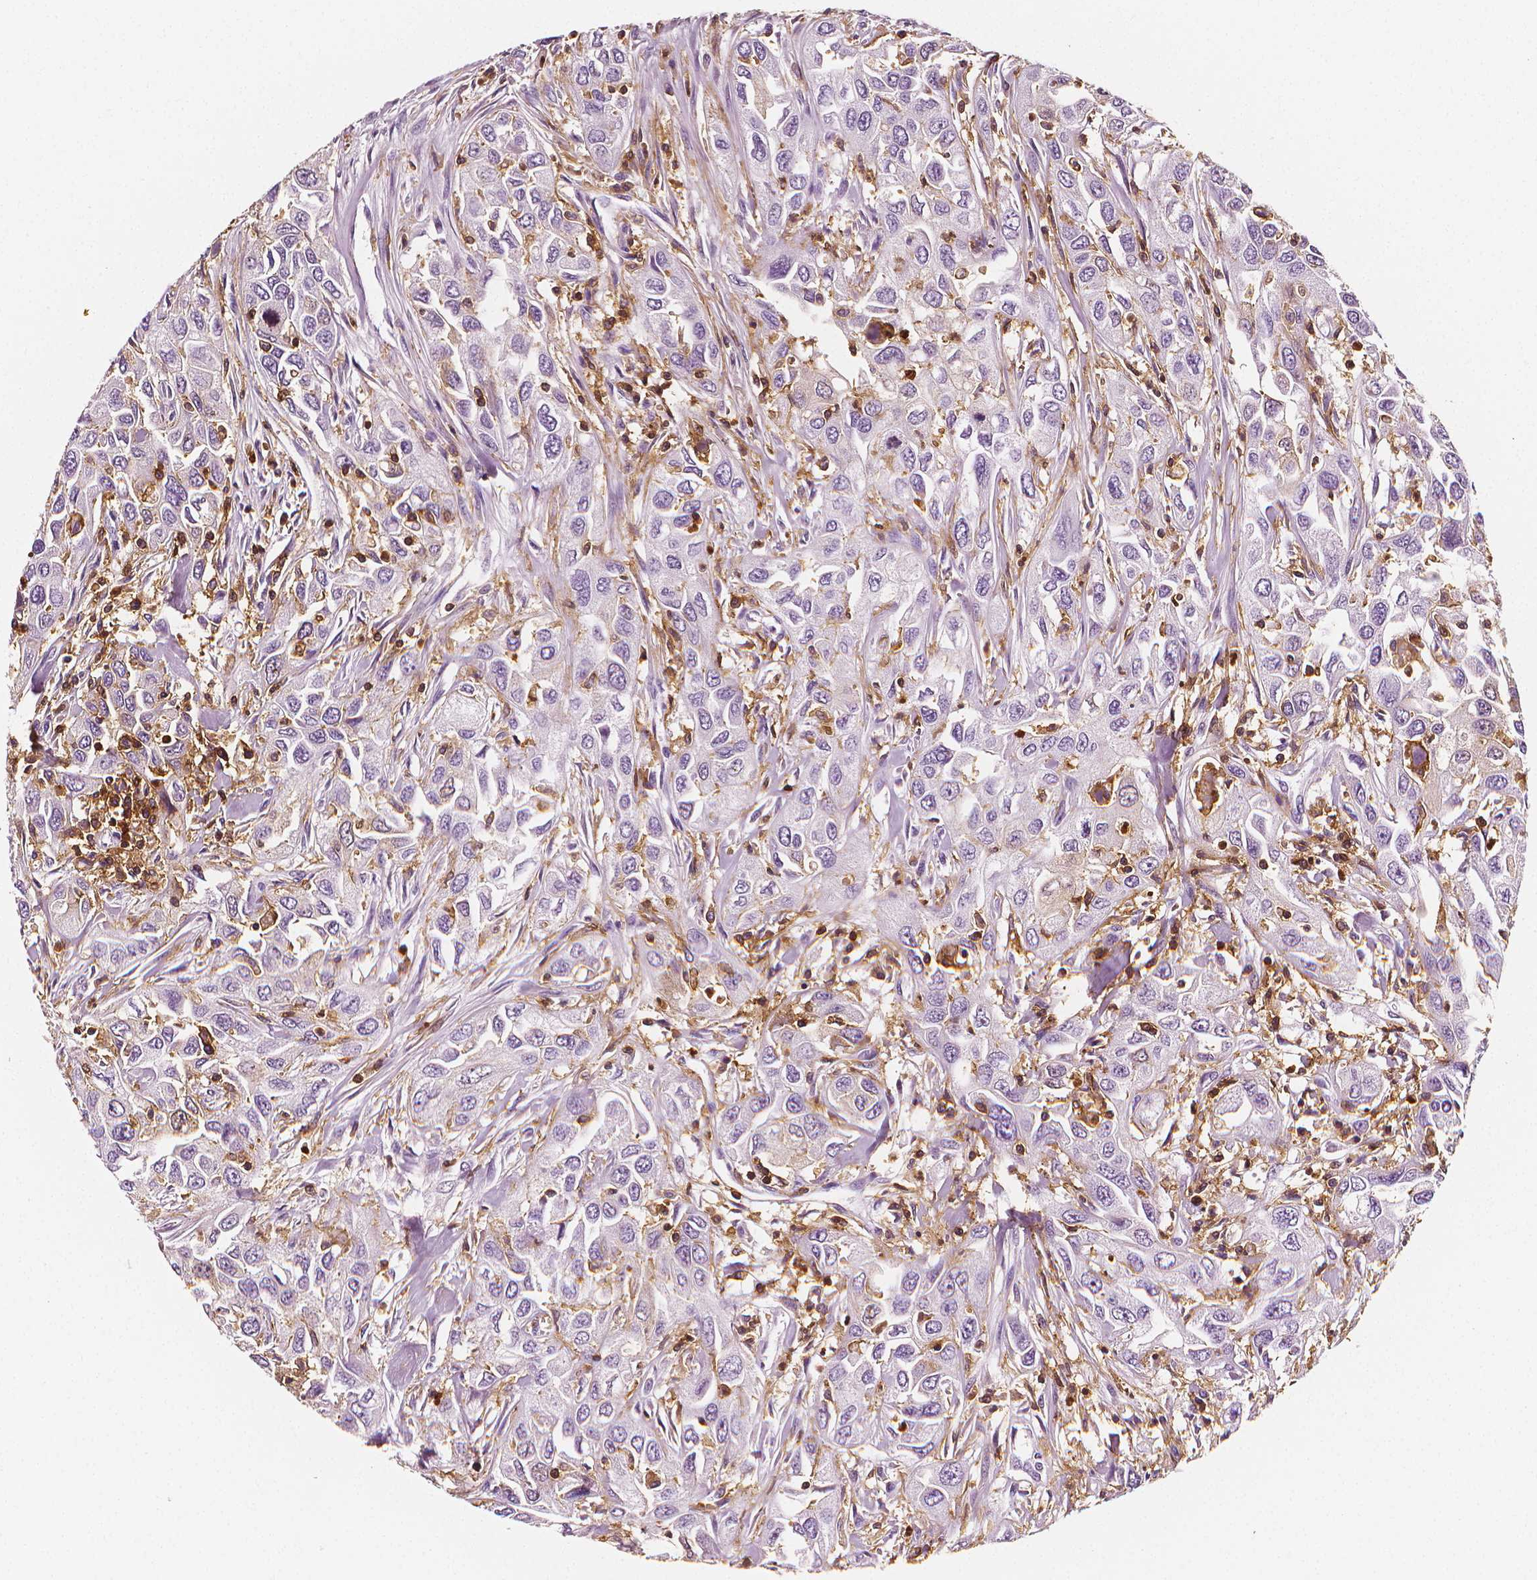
{"staining": {"intensity": "negative", "quantity": "none", "location": "none"}, "tissue": "urothelial cancer", "cell_type": "Tumor cells", "image_type": "cancer", "snomed": [{"axis": "morphology", "description": "Urothelial carcinoma, High grade"}, {"axis": "topography", "description": "Urinary bladder"}], "caption": "The histopathology image shows no staining of tumor cells in high-grade urothelial carcinoma.", "gene": "PTPRC", "patient": {"sex": "male", "age": 76}}